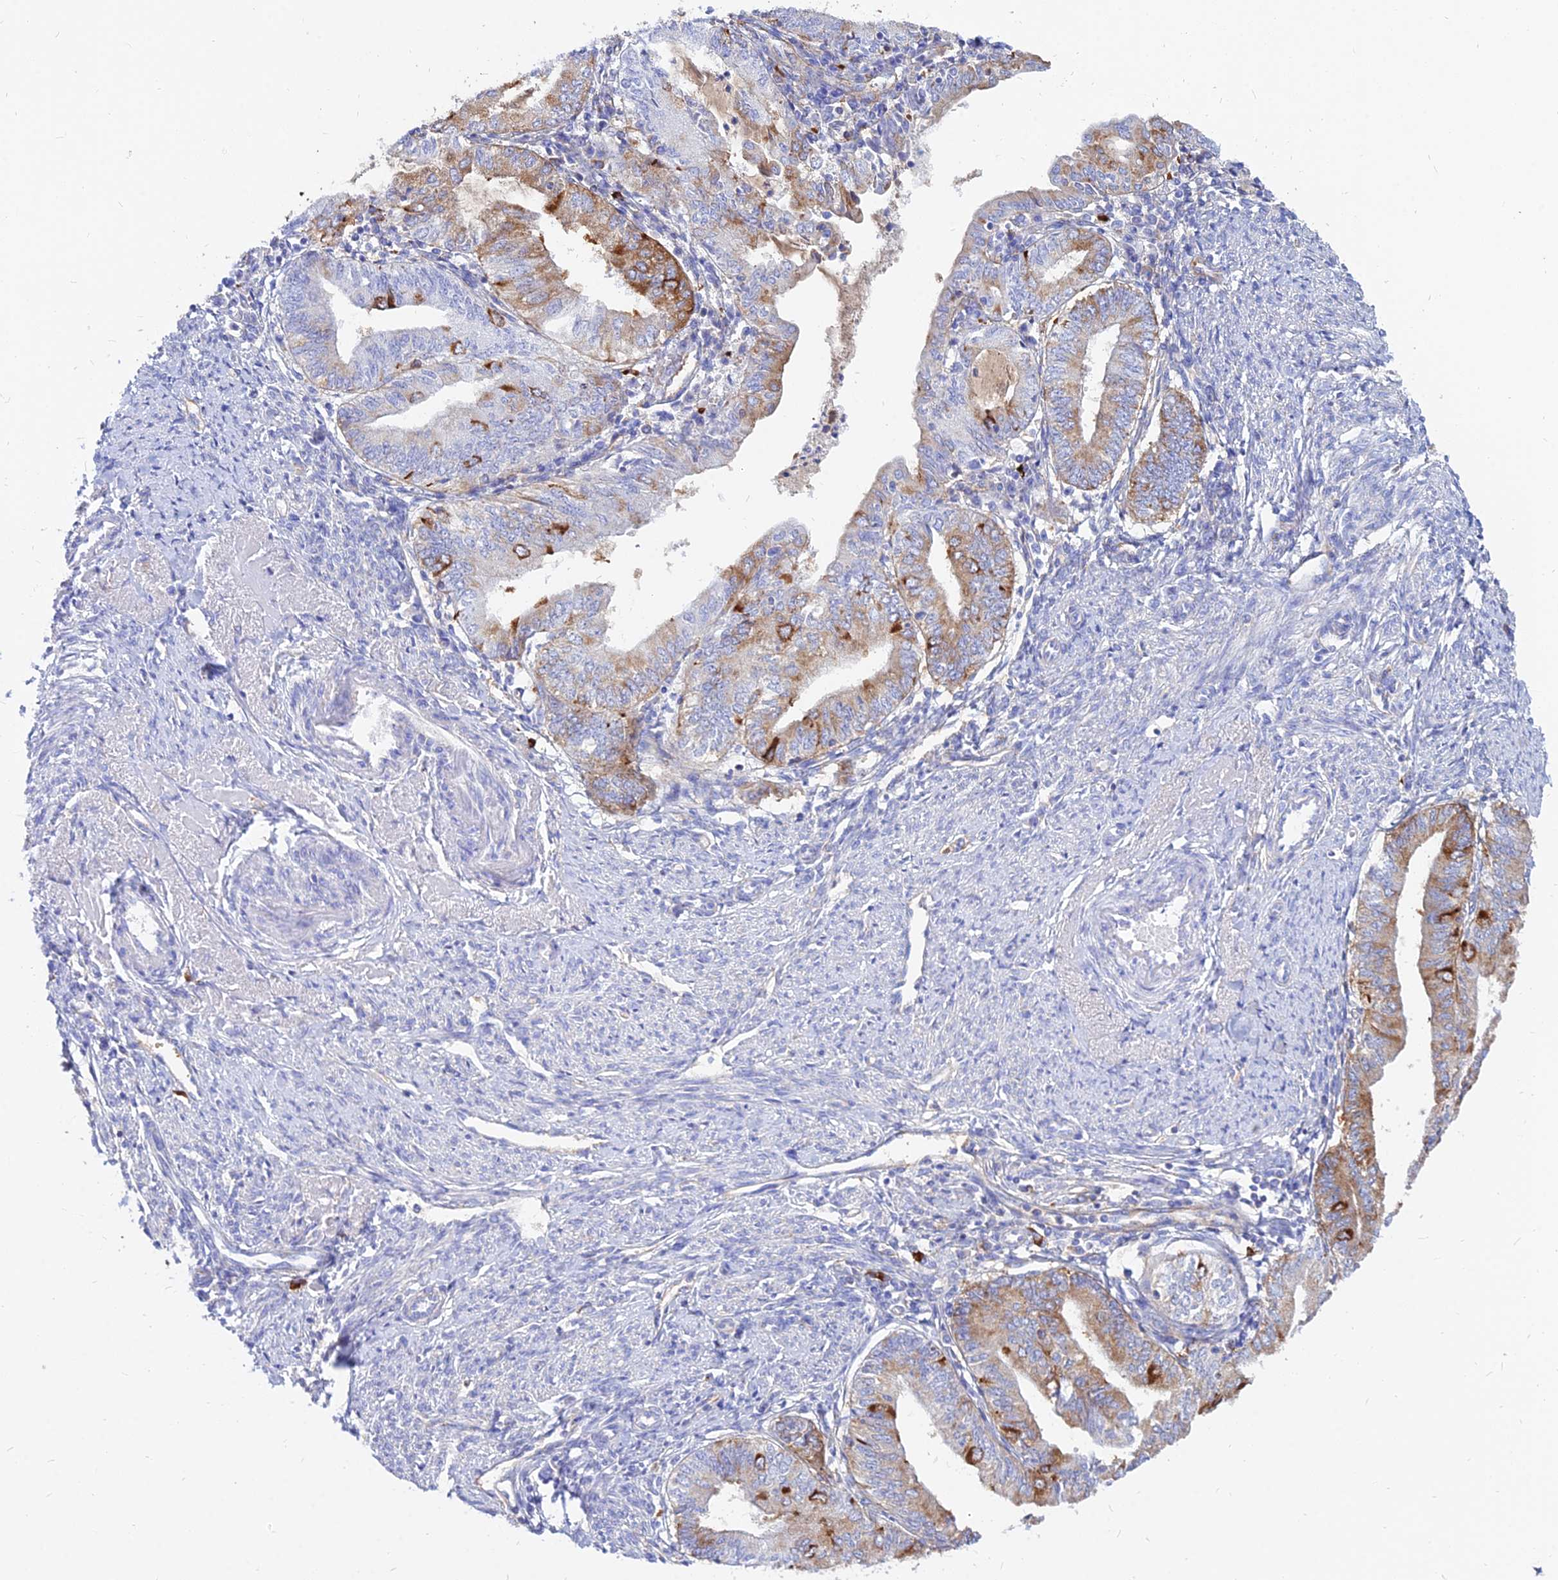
{"staining": {"intensity": "strong", "quantity": "<25%", "location": "cytoplasmic/membranous"}, "tissue": "endometrial cancer", "cell_type": "Tumor cells", "image_type": "cancer", "snomed": [{"axis": "morphology", "description": "Adenocarcinoma, NOS"}, {"axis": "topography", "description": "Endometrium"}], "caption": "About <25% of tumor cells in endometrial adenocarcinoma exhibit strong cytoplasmic/membranous protein positivity as visualized by brown immunohistochemical staining.", "gene": "AGTRAP", "patient": {"sex": "female", "age": 66}}